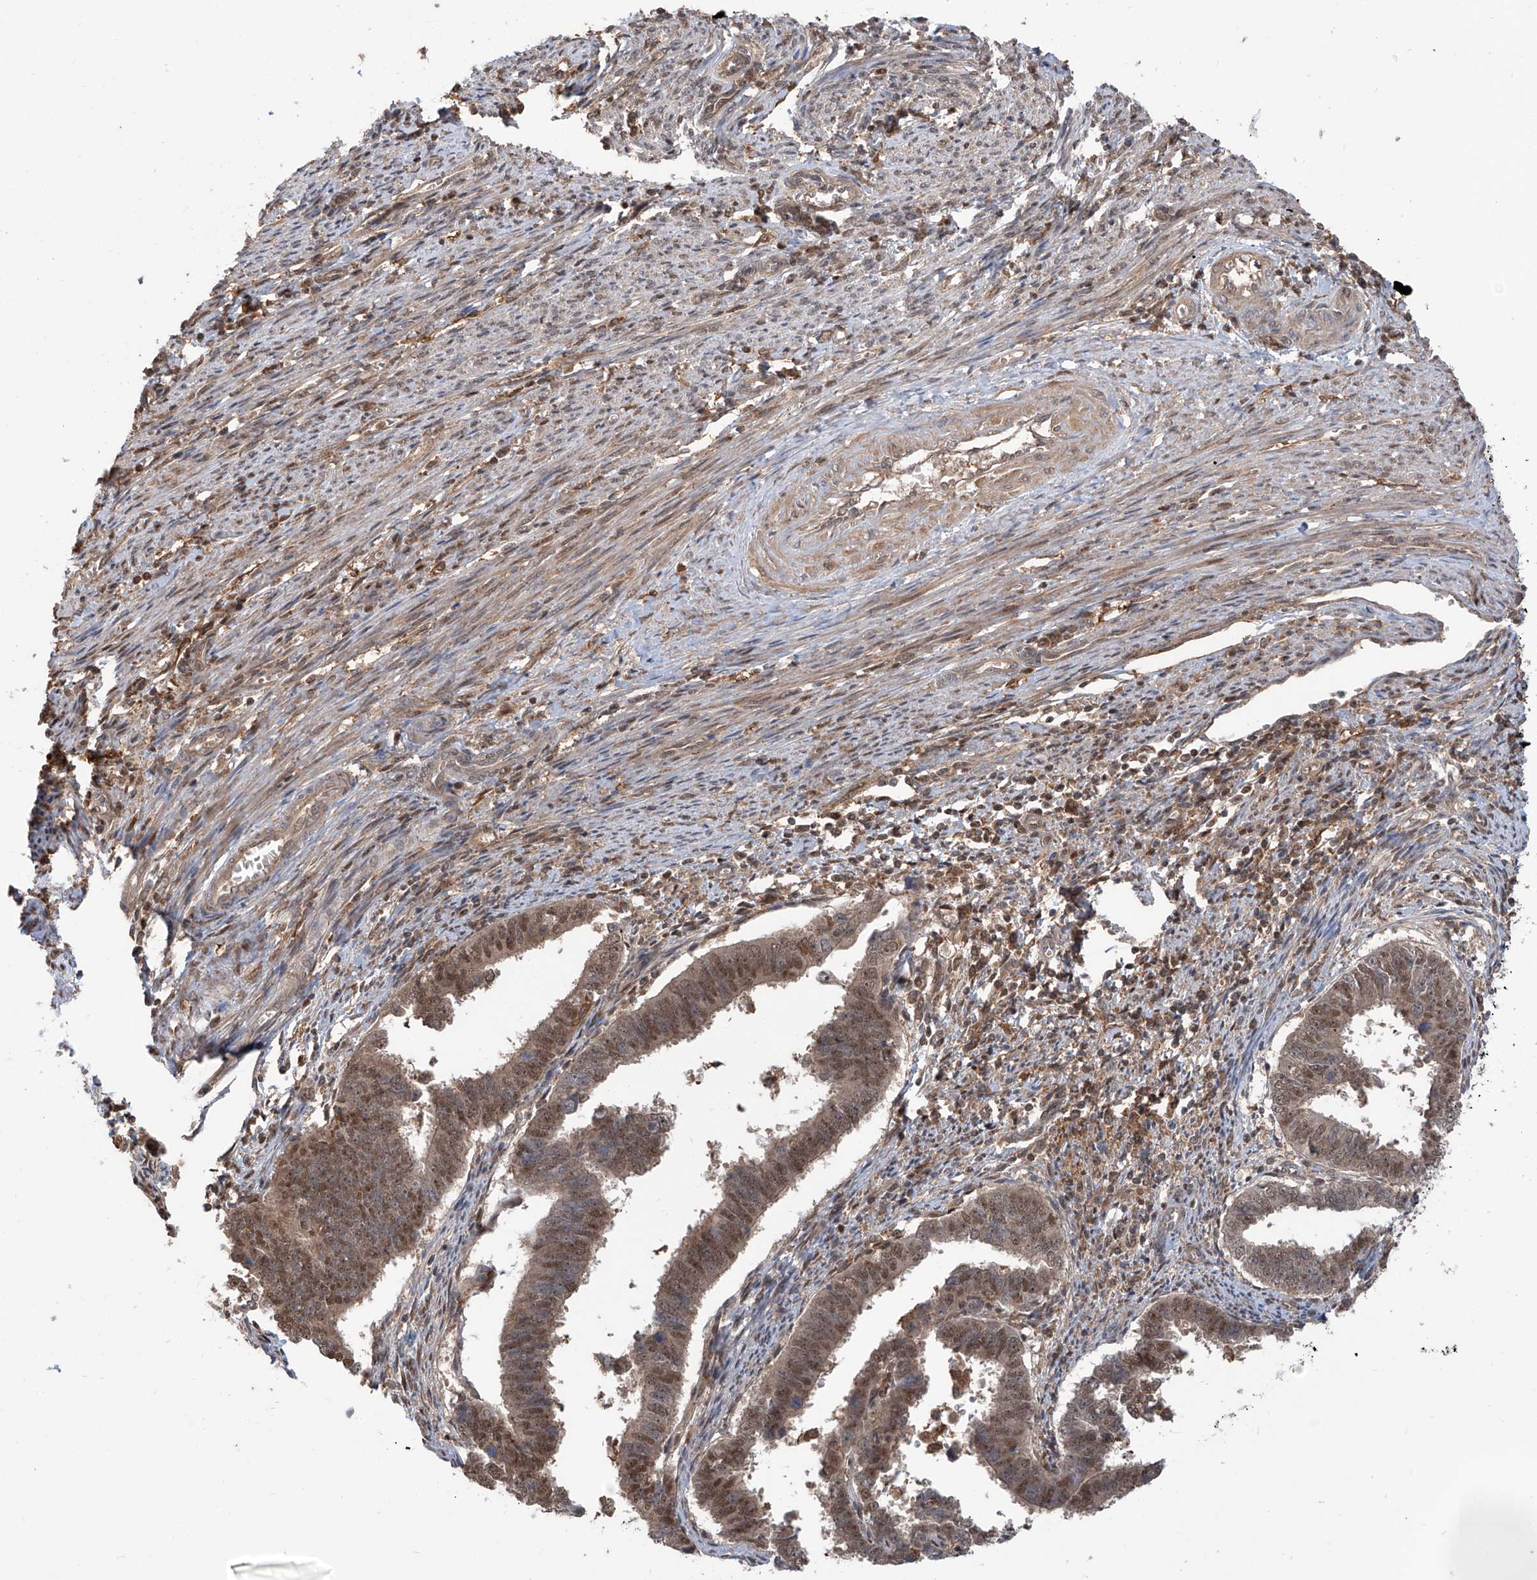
{"staining": {"intensity": "moderate", "quantity": ">75%", "location": "cytoplasmic/membranous,nuclear"}, "tissue": "endometrial cancer", "cell_type": "Tumor cells", "image_type": "cancer", "snomed": [{"axis": "morphology", "description": "Adenocarcinoma, NOS"}, {"axis": "topography", "description": "Endometrium"}], "caption": "A medium amount of moderate cytoplasmic/membranous and nuclear positivity is present in about >75% of tumor cells in adenocarcinoma (endometrial) tissue.", "gene": "HOXC8", "patient": {"sex": "female", "age": 75}}